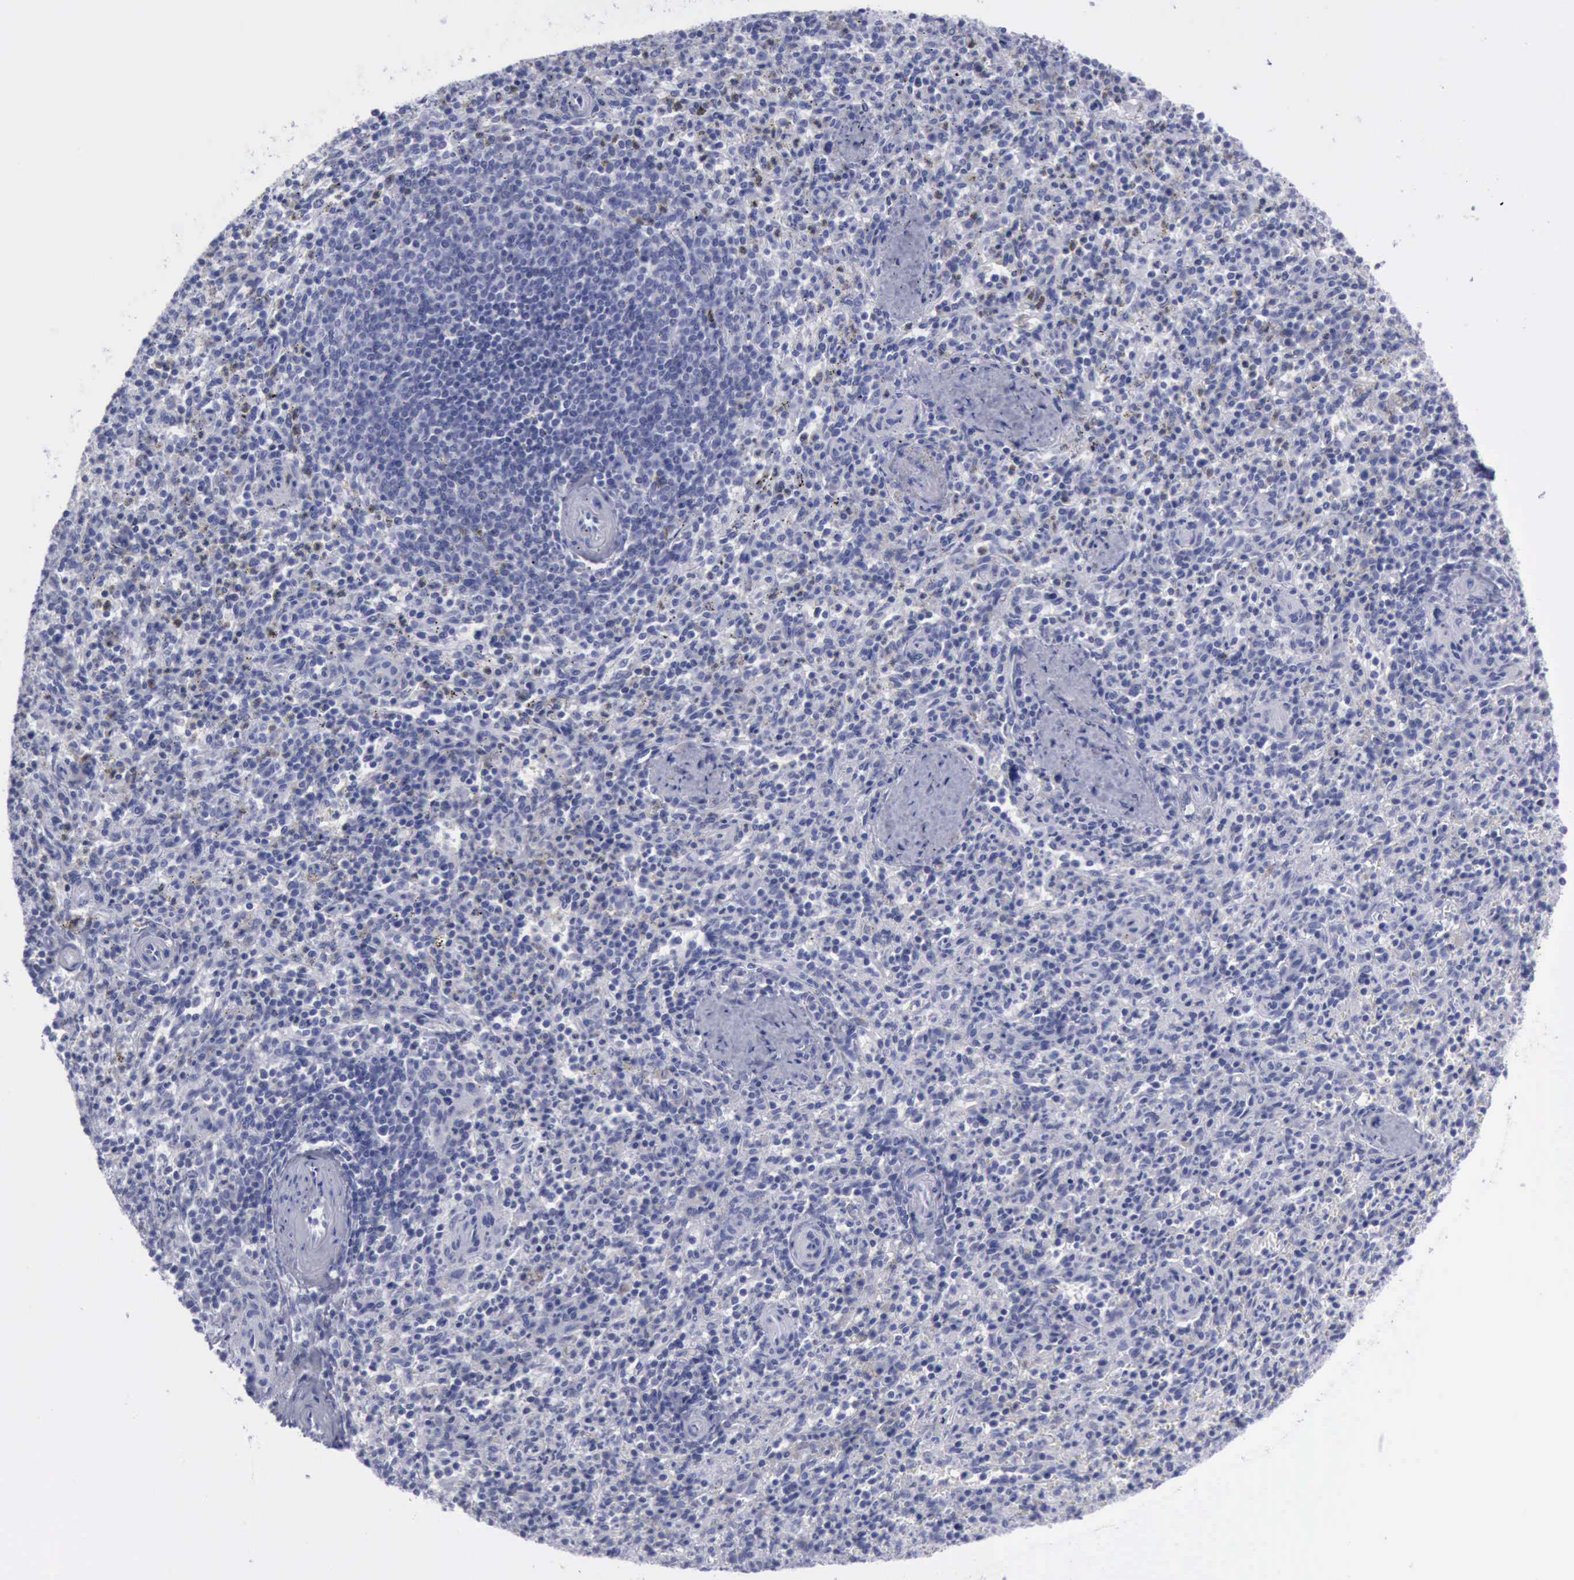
{"staining": {"intensity": "negative", "quantity": "none", "location": "none"}, "tissue": "spleen", "cell_type": "Cells in red pulp", "image_type": "normal", "snomed": [{"axis": "morphology", "description": "Normal tissue, NOS"}, {"axis": "topography", "description": "Spleen"}], "caption": "IHC histopathology image of benign spleen stained for a protein (brown), which reveals no positivity in cells in red pulp.", "gene": "KRT13", "patient": {"sex": "male", "age": 72}}